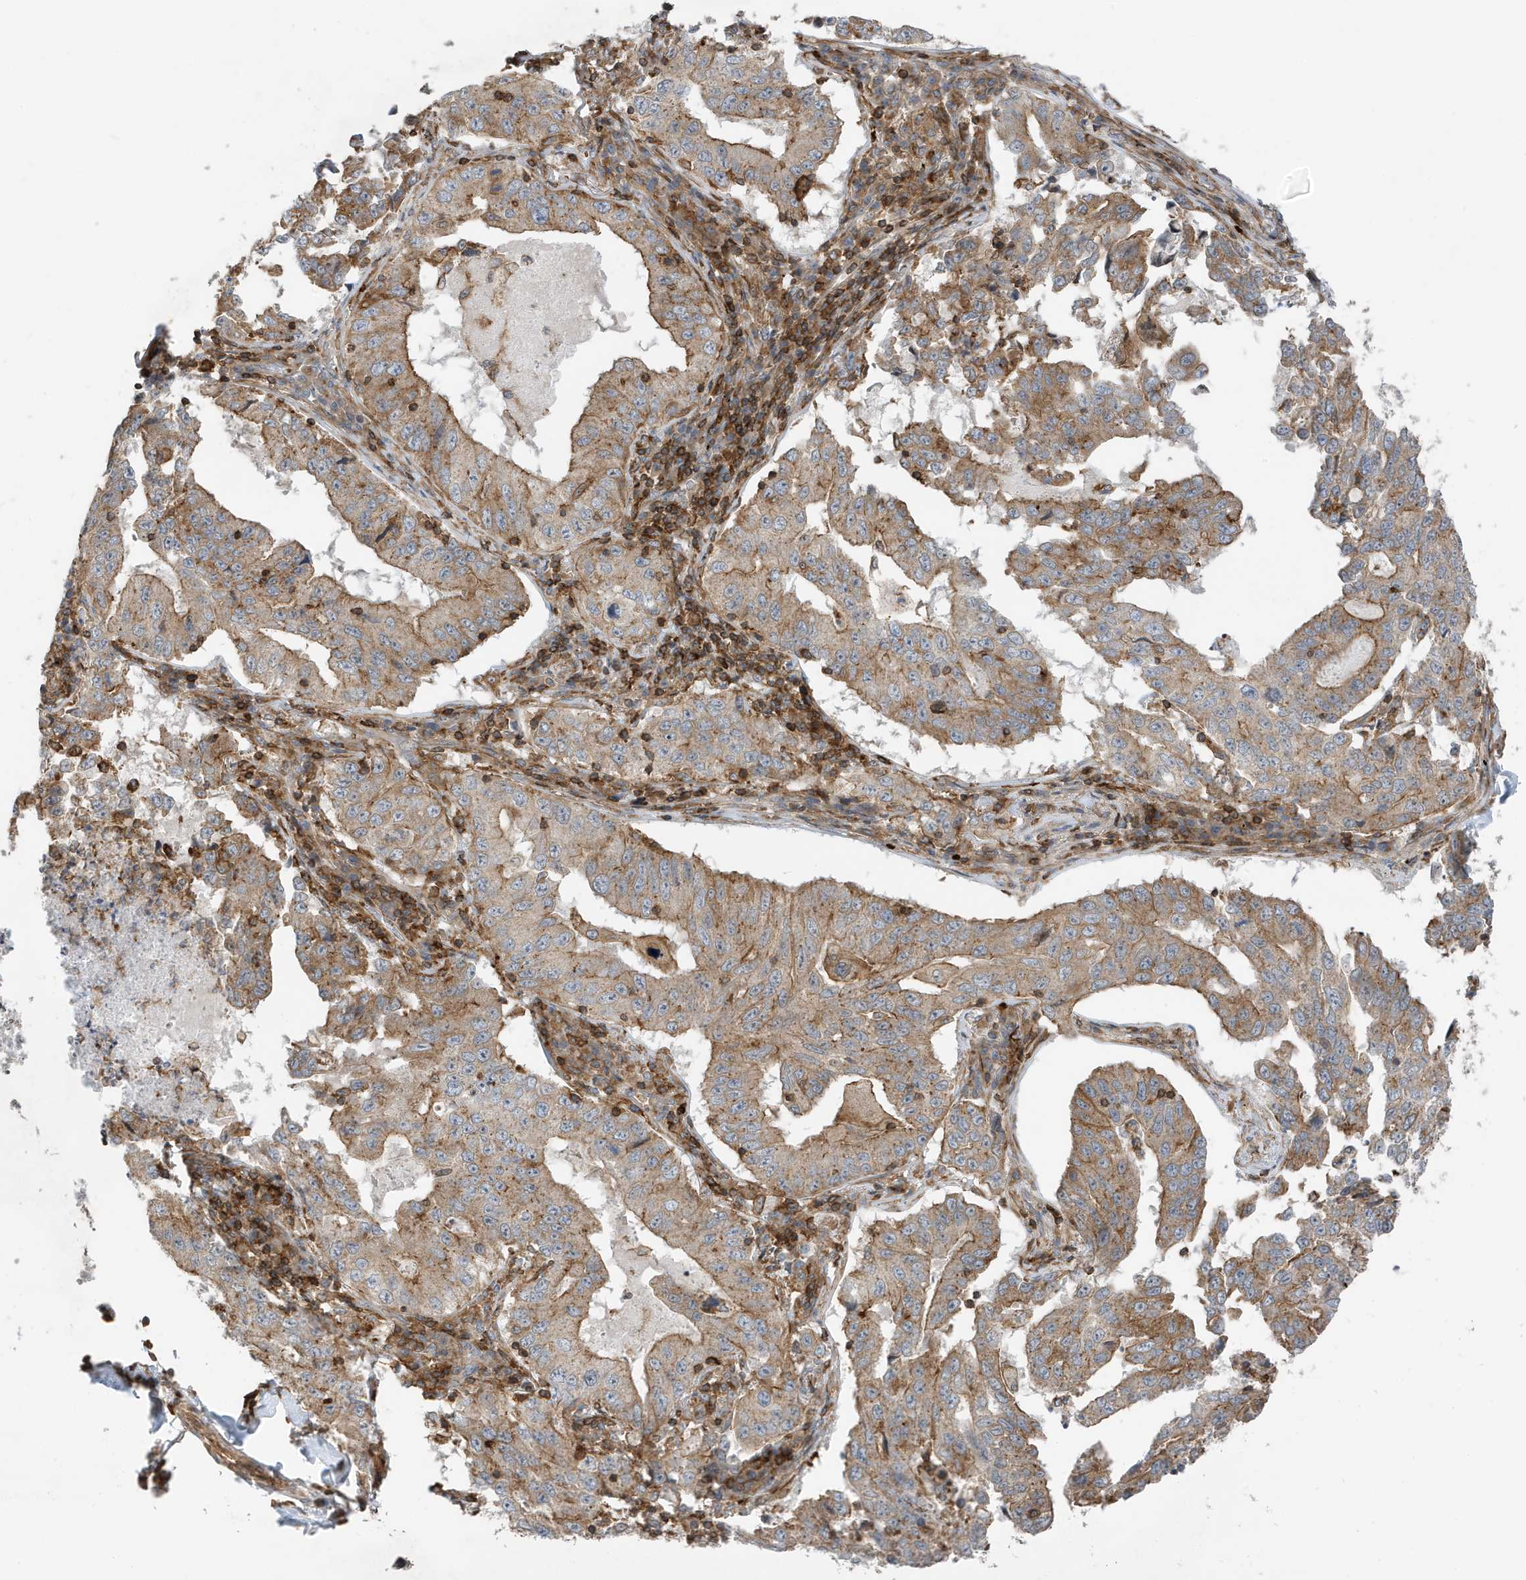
{"staining": {"intensity": "moderate", "quantity": ">75%", "location": "cytoplasmic/membranous"}, "tissue": "lung cancer", "cell_type": "Tumor cells", "image_type": "cancer", "snomed": [{"axis": "morphology", "description": "Adenocarcinoma, NOS"}, {"axis": "topography", "description": "Lung"}], "caption": "A histopathology image of lung cancer (adenocarcinoma) stained for a protein displays moderate cytoplasmic/membranous brown staining in tumor cells.", "gene": "TATDN3", "patient": {"sex": "female", "age": 51}}